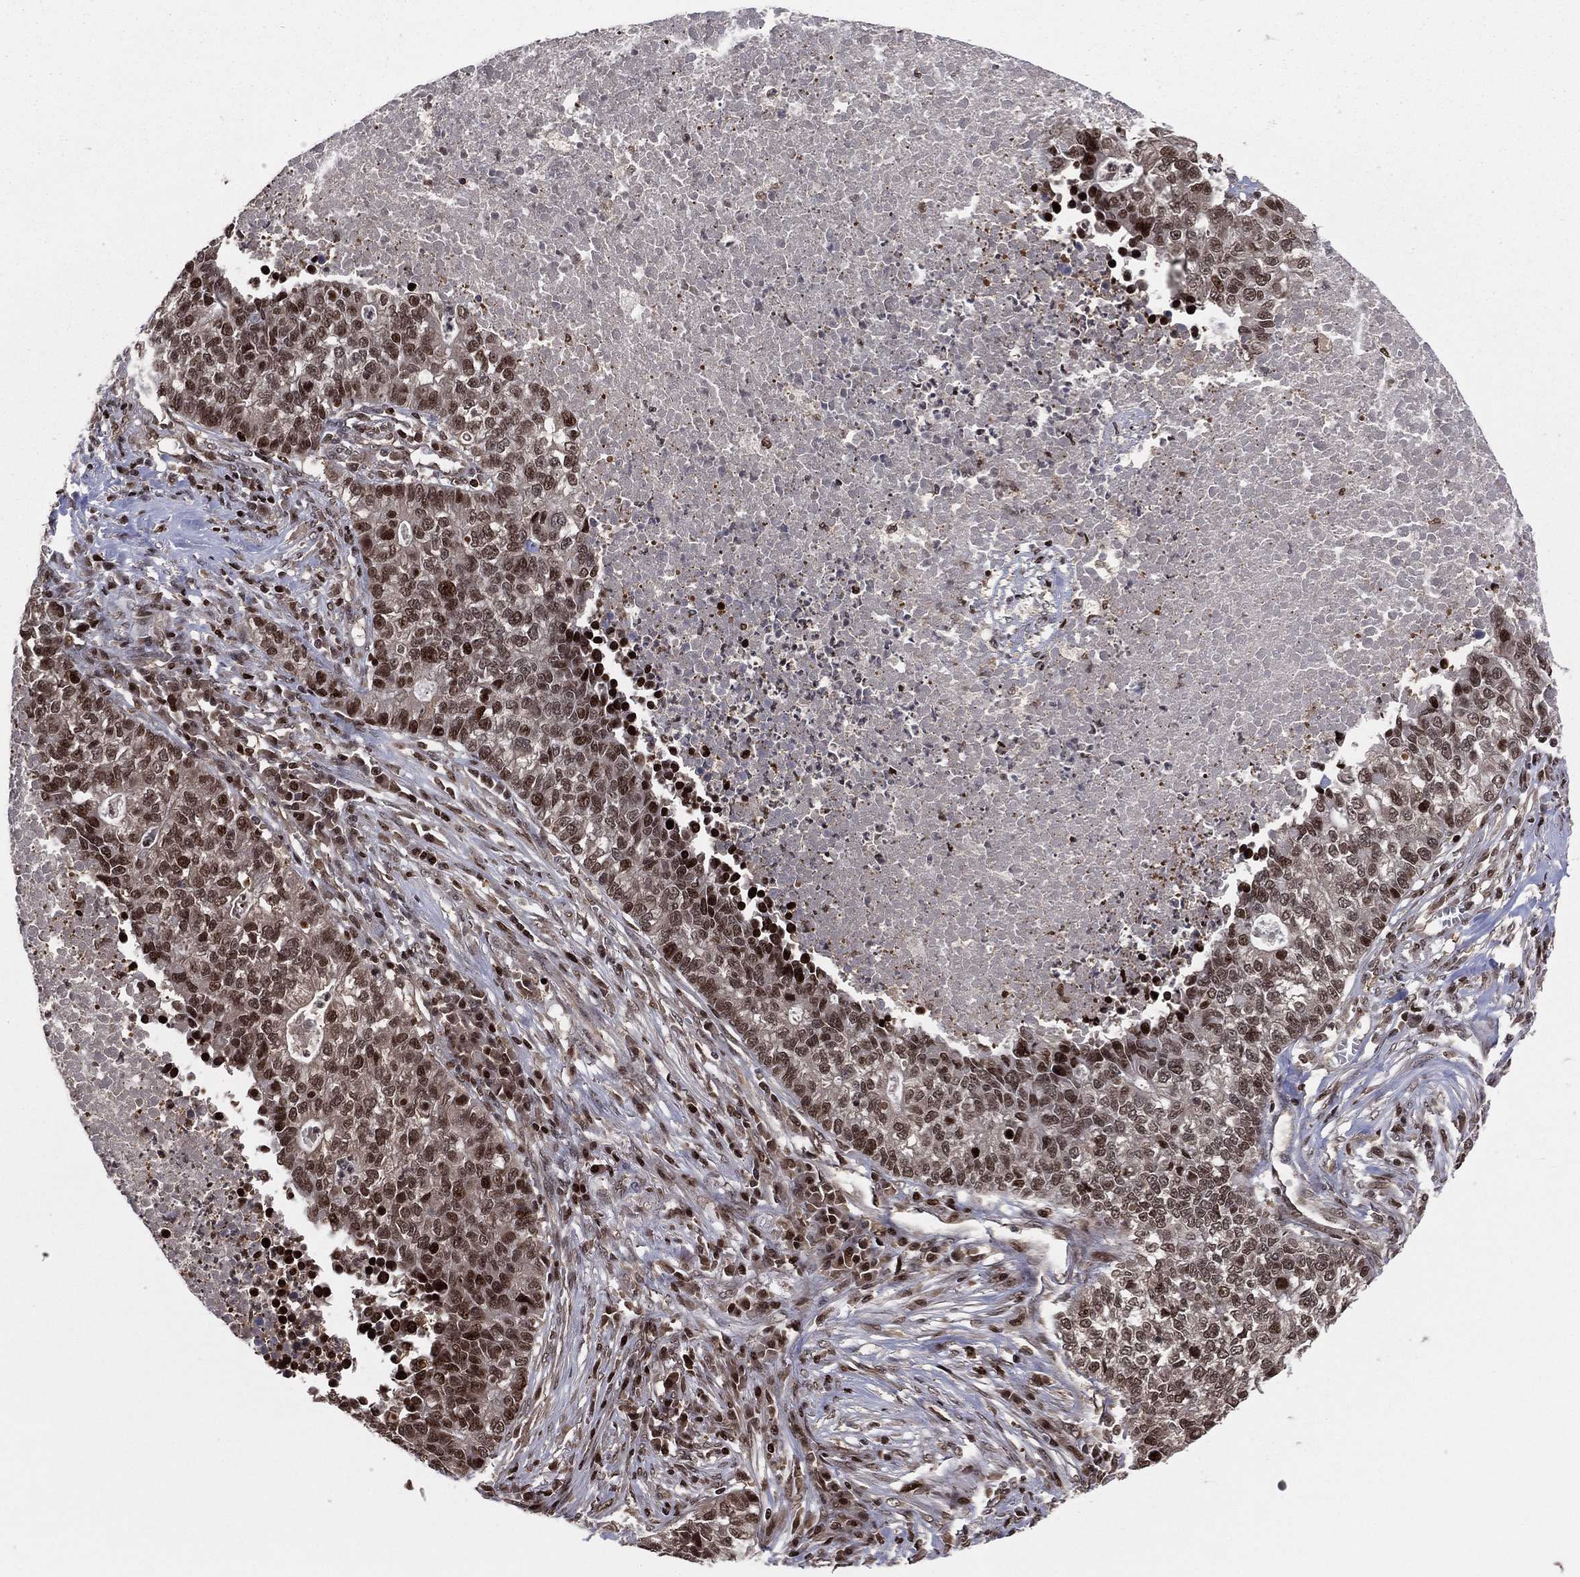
{"staining": {"intensity": "moderate", "quantity": "25%-75%", "location": "cytoplasmic/membranous,nuclear"}, "tissue": "lung cancer", "cell_type": "Tumor cells", "image_type": "cancer", "snomed": [{"axis": "morphology", "description": "Adenocarcinoma, NOS"}, {"axis": "topography", "description": "Lung"}], "caption": "Brown immunohistochemical staining in adenocarcinoma (lung) shows moderate cytoplasmic/membranous and nuclear staining in approximately 25%-75% of tumor cells.", "gene": "PSMA1", "patient": {"sex": "male", "age": 57}}